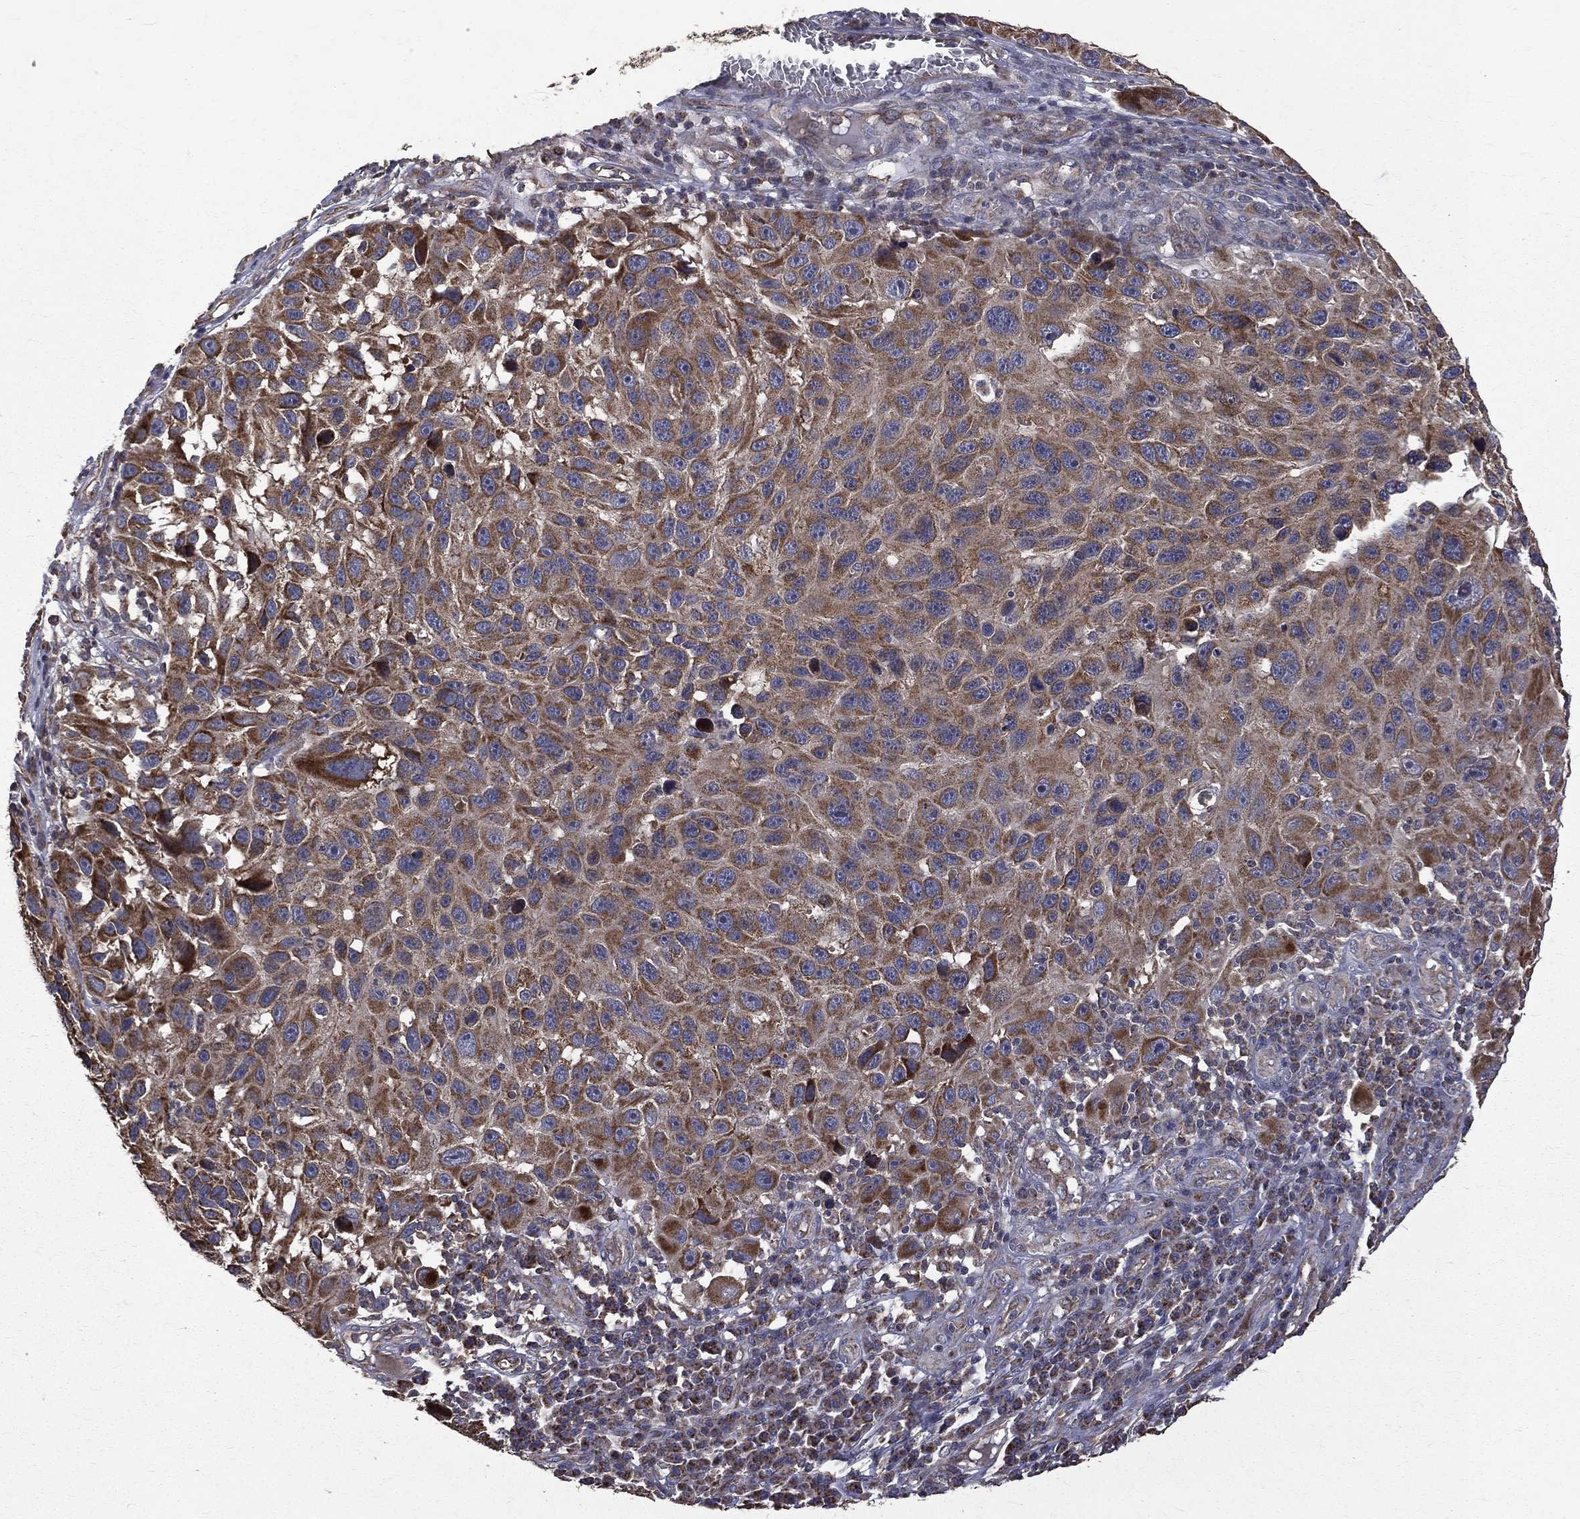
{"staining": {"intensity": "strong", "quantity": ">75%", "location": "cytoplasmic/membranous"}, "tissue": "melanoma", "cell_type": "Tumor cells", "image_type": "cancer", "snomed": [{"axis": "morphology", "description": "Malignant melanoma, NOS"}, {"axis": "topography", "description": "Skin"}], "caption": "Protein analysis of melanoma tissue displays strong cytoplasmic/membranous staining in approximately >75% of tumor cells. Ihc stains the protein in brown and the nuclei are stained blue.", "gene": "RPGR", "patient": {"sex": "male", "age": 53}}